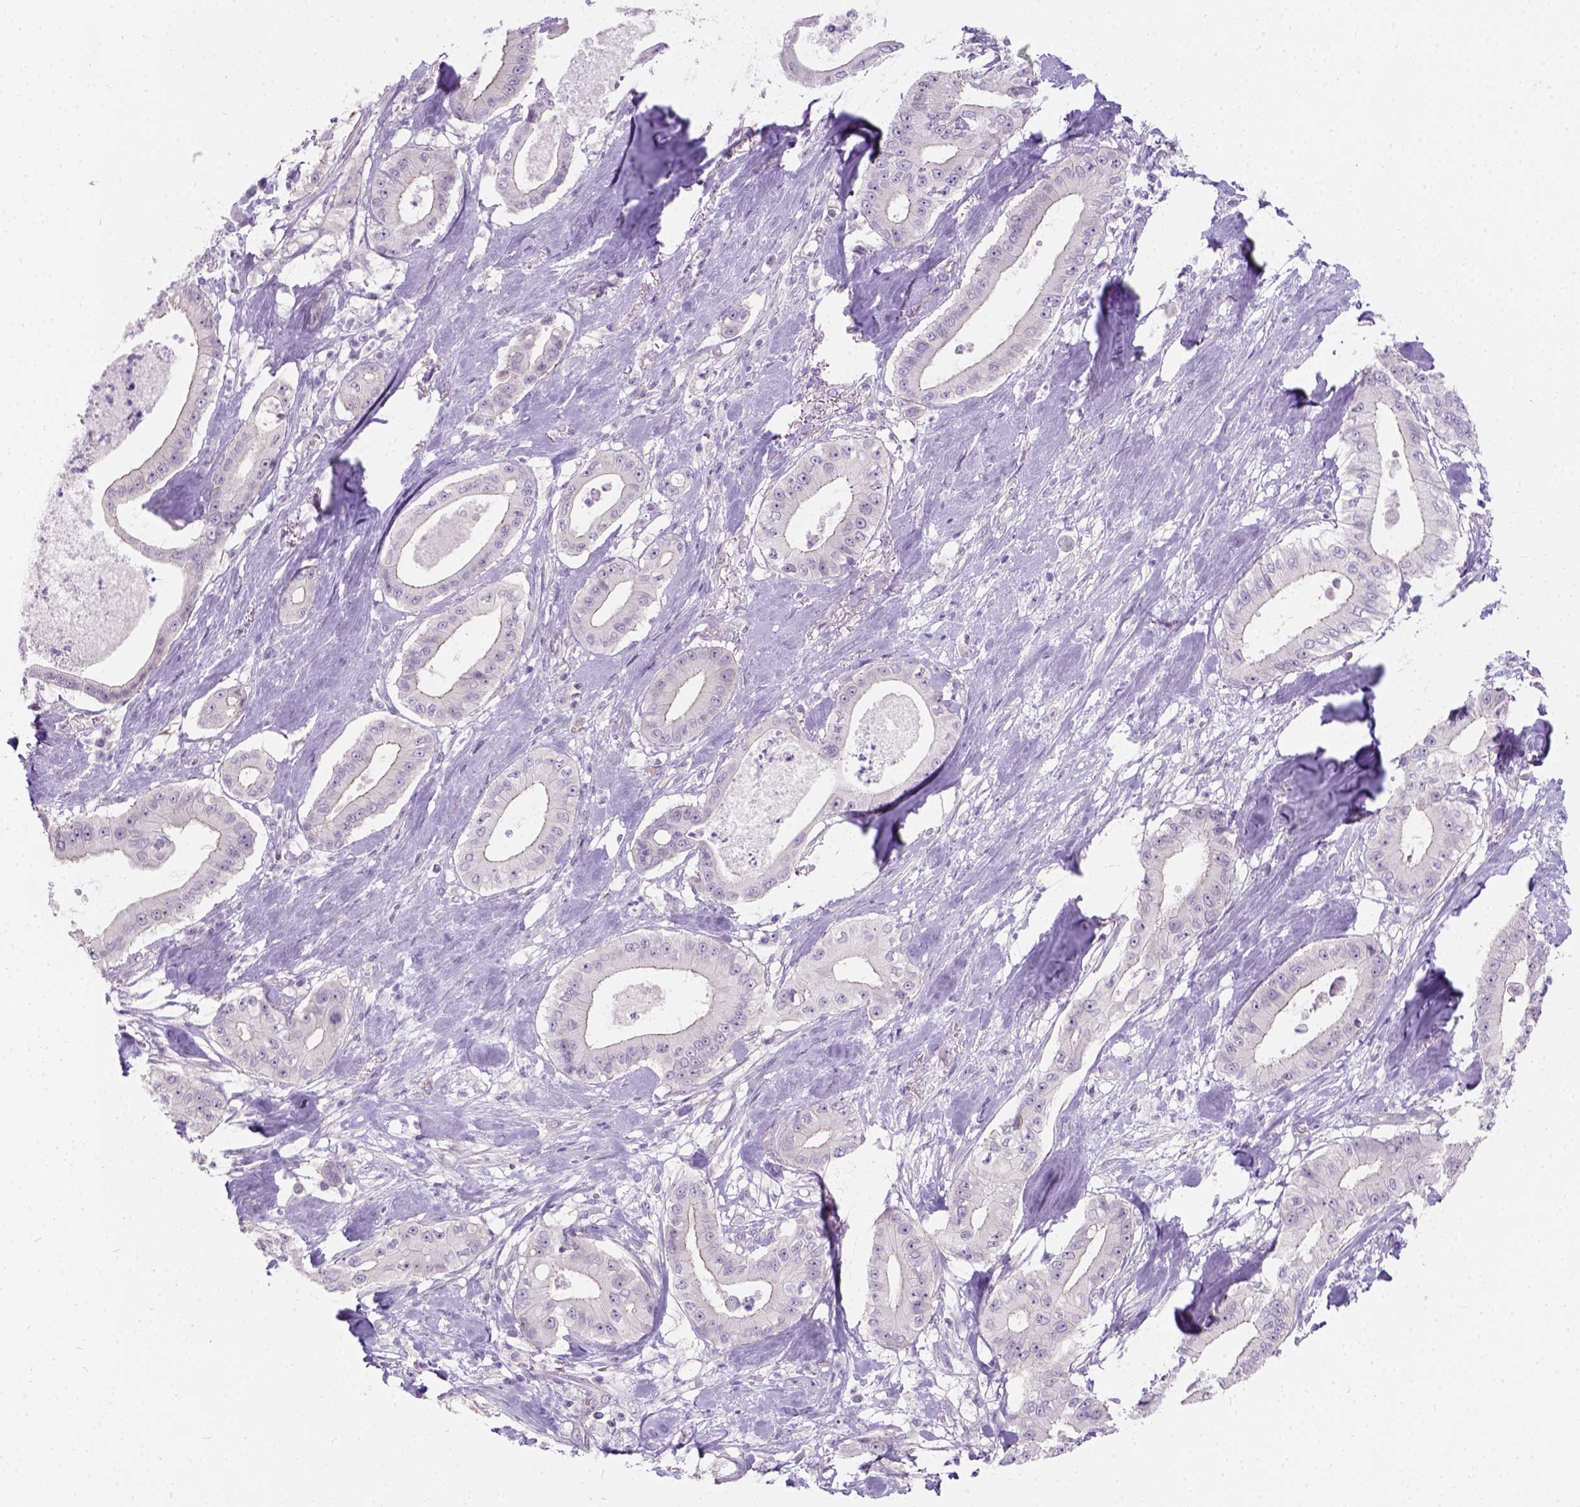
{"staining": {"intensity": "negative", "quantity": "none", "location": "none"}, "tissue": "pancreatic cancer", "cell_type": "Tumor cells", "image_type": "cancer", "snomed": [{"axis": "morphology", "description": "Adenocarcinoma, NOS"}, {"axis": "topography", "description": "Pancreas"}], "caption": "The micrograph displays no significant staining in tumor cells of pancreatic cancer.", "gene": "C20orf144", "patient": {"sex": "male", "age": 71}}